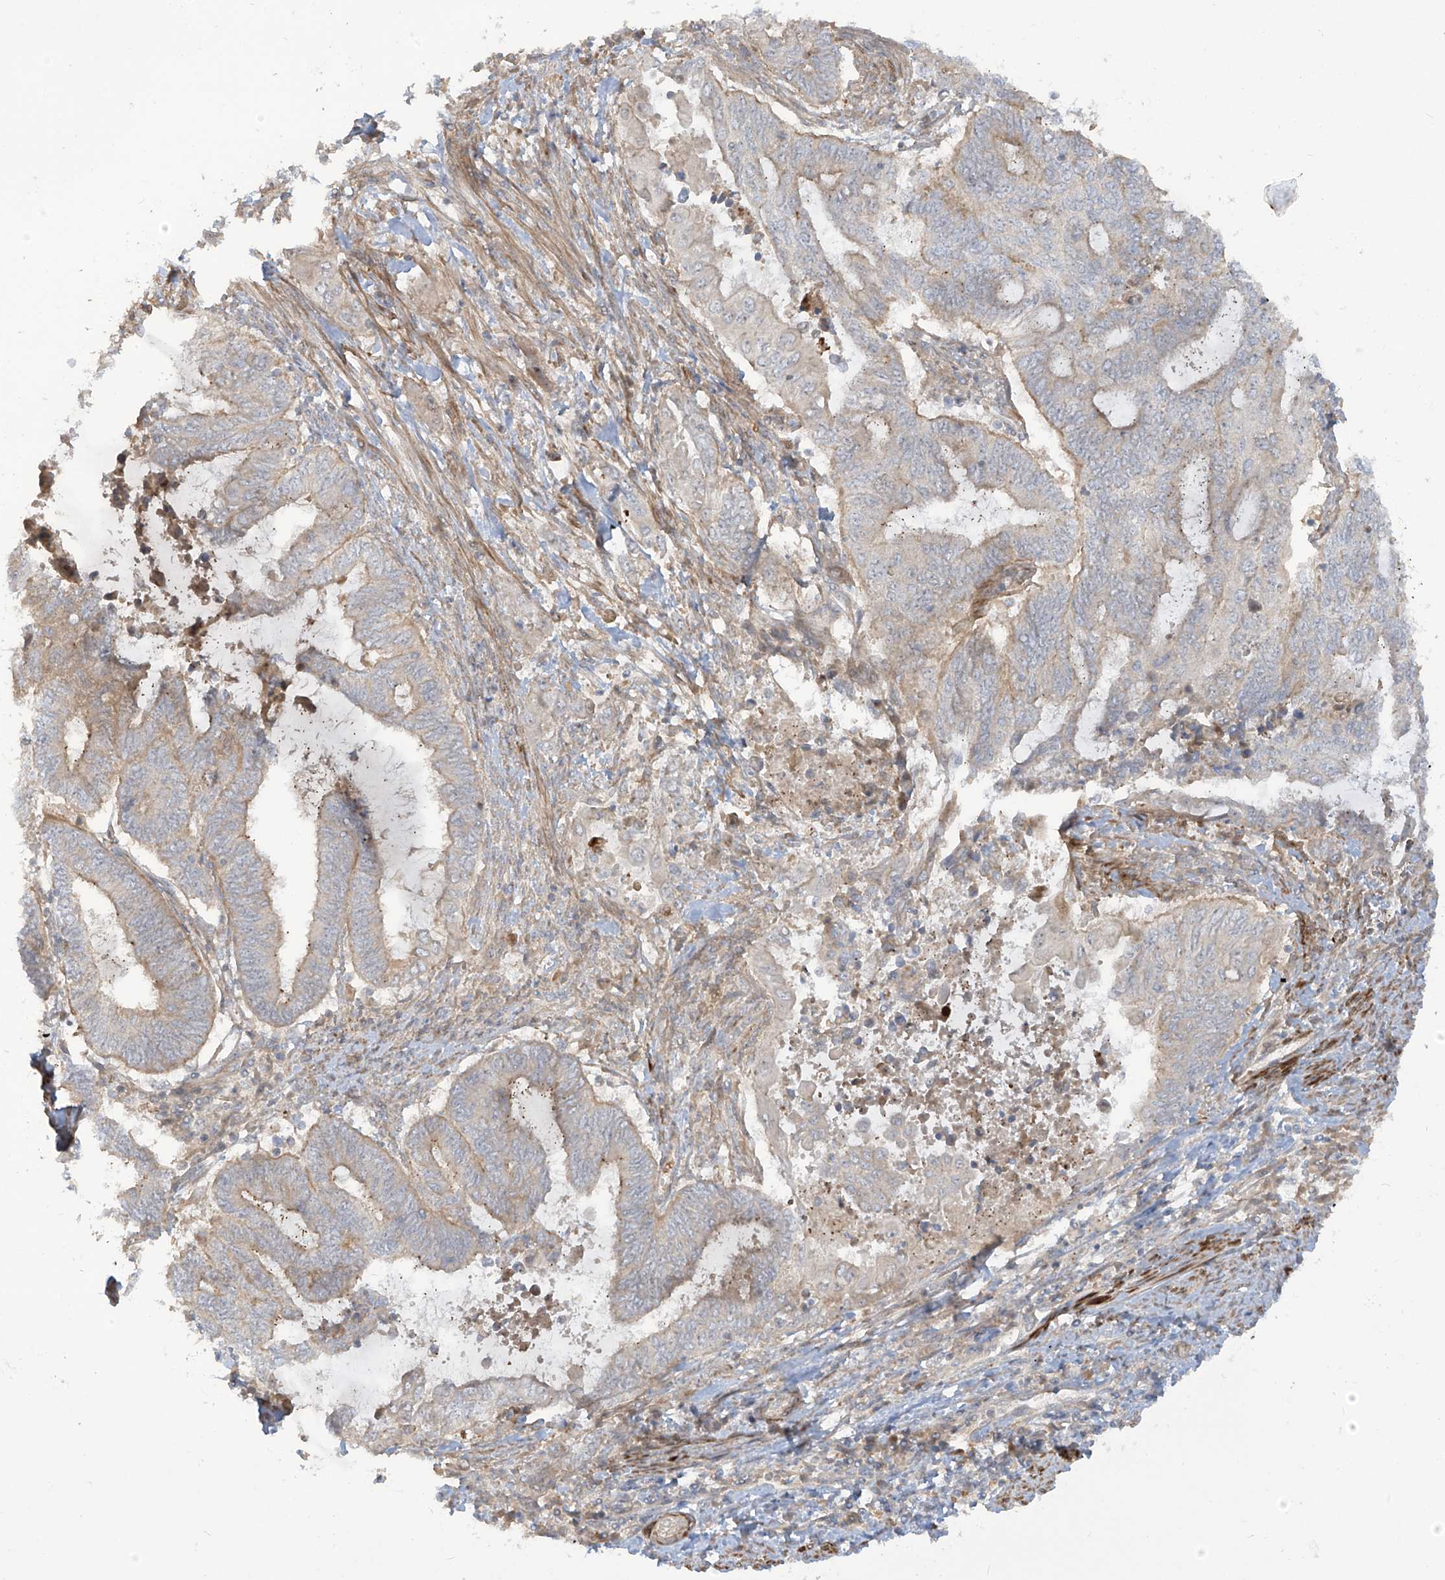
{"staining": {"intensity": "weak", "quantity": "25%-75%", "location": "cytoplasmic/membranous"}, "tissue": "endometrial cancer", "cell_type": "Tumor cells", "image_type": "cancer", "snomed": [{"axis": "morphology", "description": "Adenocarcinoma, NOS"}, {"axis": "topography", "description": "Uterus"}, {"axis": "topography", "description": "Endometrium"}], "caption": "Weak cytoplasmic/membranous protein positivity is seen in about 25%-75% of tumor cells in endometrial cancer (adenocarcinoma). (IHC, brightfield microscopy, high magnification).", "gene": "ENTR1", "patient": {"sex": "female", "age": 70}}